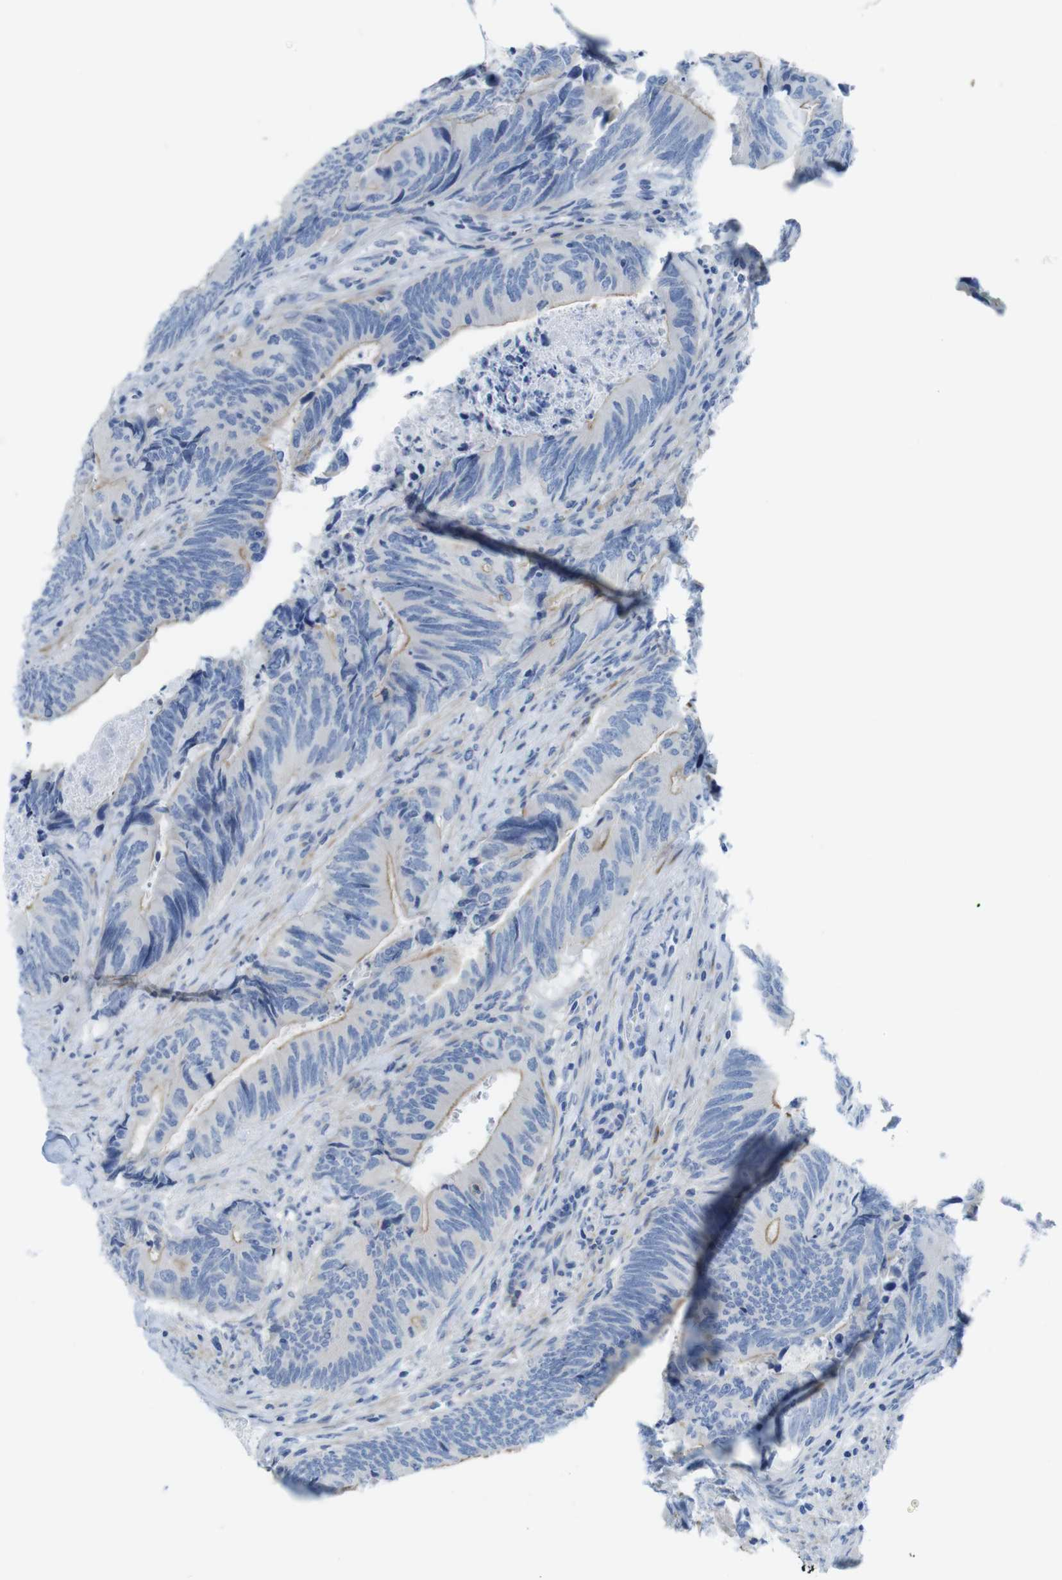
{"staining": {"intensity": "weak", "quantity": ">75%", "location": "cytoplasmic/membranous"}, "tissue": "colorectal cancer", "cell_type": "Tumor cells", "image_type": "cancer", "snomed": [{"axis": "morphology", "description": "Normal tissue, NOS"}, {"axis": "morphology", "description": "Adenocarcinoma, NOS"}, {"axis": "topography", "description": "Colon"}], "caption": "Tumor cells demonstrate low levels of weak cytoplasmic/membranous positivity in about >75% of cells in colorectal adenocarcinoma.", "gene": "ASIC5", "patient": {"sex": "male", "age": 56}}